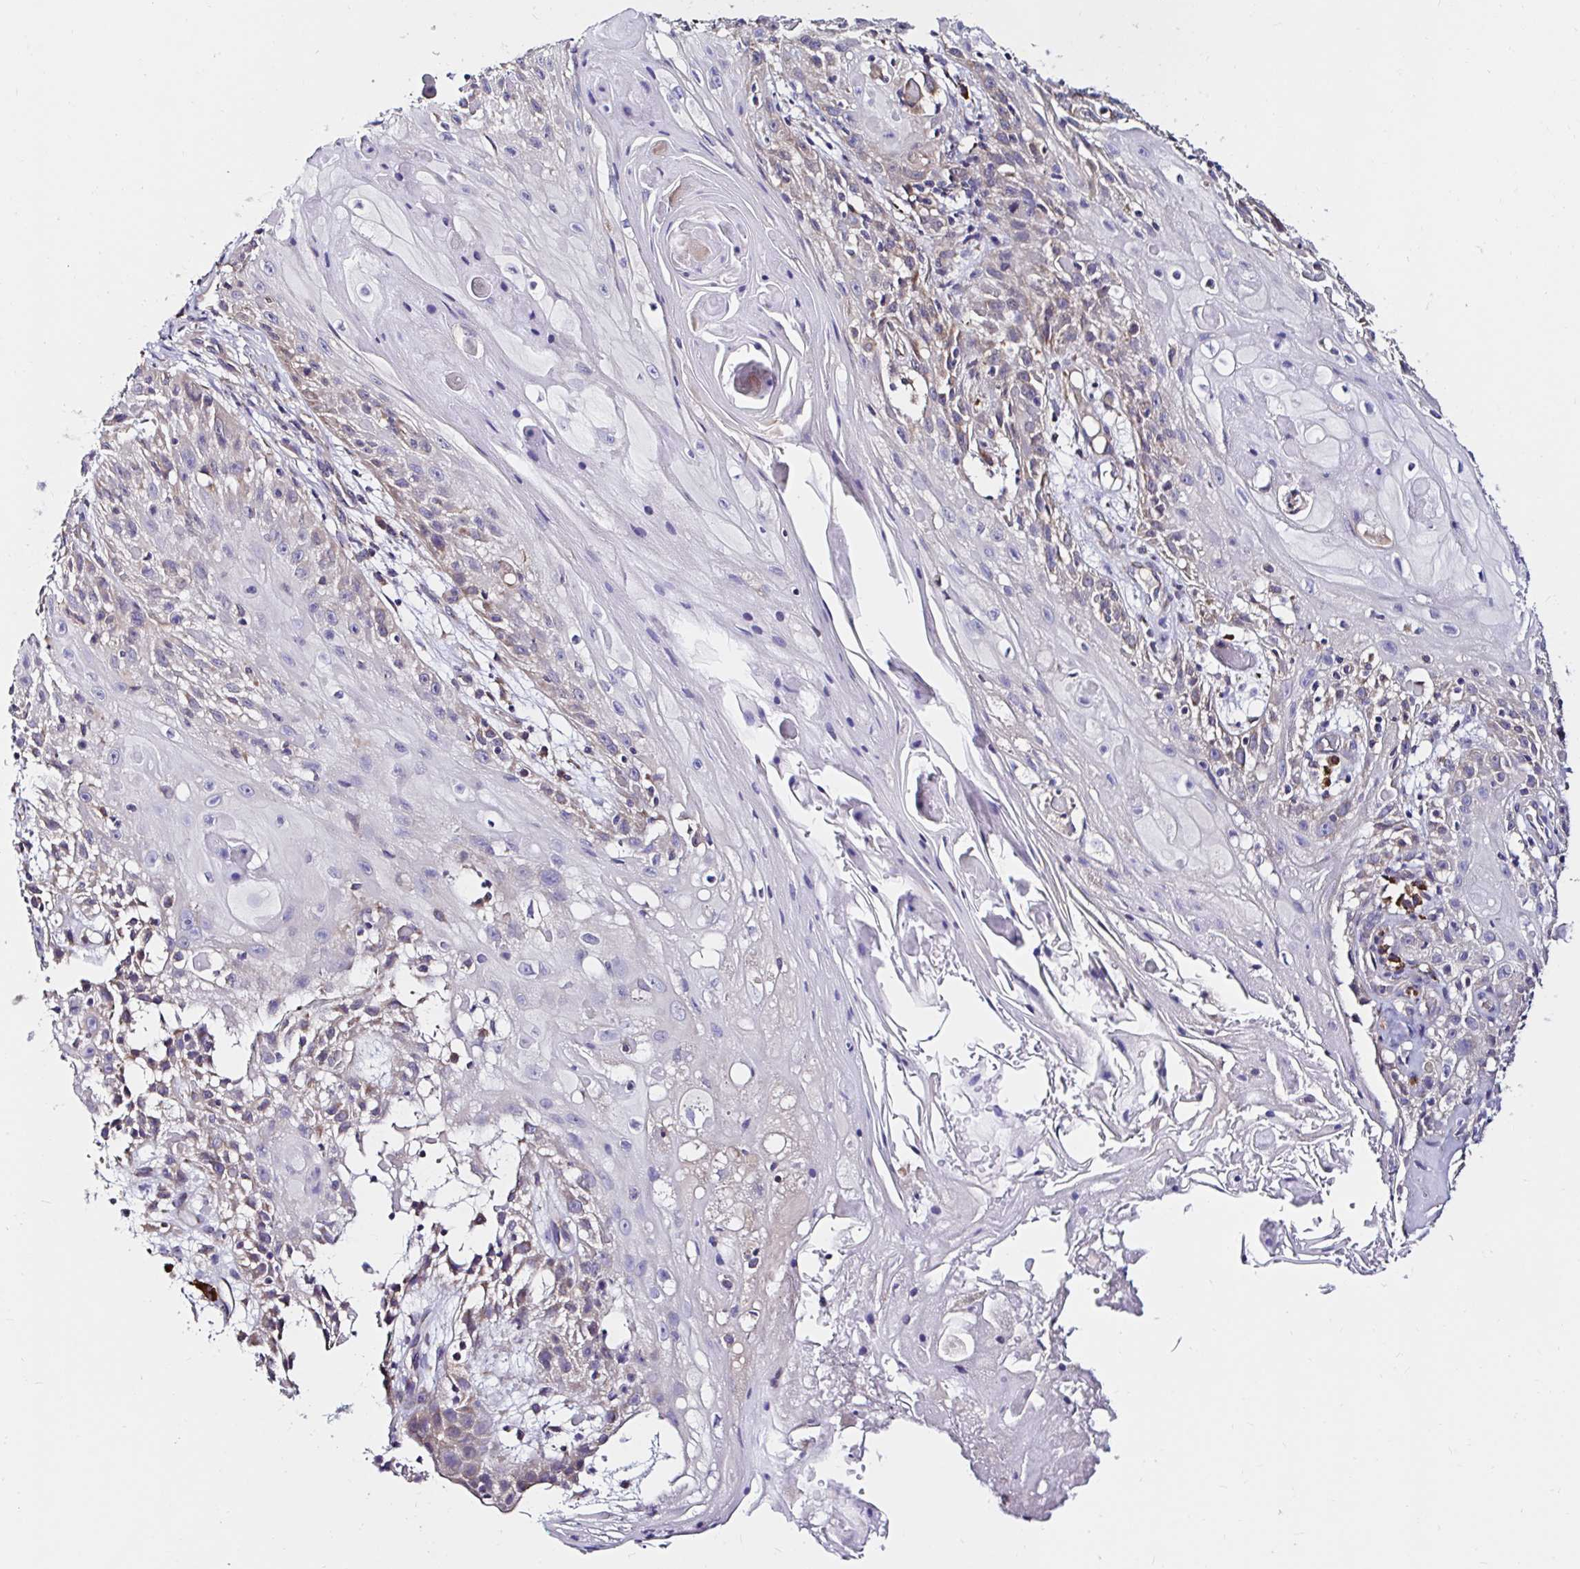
{"staining": {"intensity": "weak", "quantity": "<25%", "location": "cytoplasmic/membranous"}, "tissue": "skin cancer", "cell_type": "Tumor cells", "image_type": "cancer", "snomed": [{"axis": "morphology", "description": "Squamous cell carcinoma, NOS"}, {"axis": "topography", "description": "Skin"}, {"axis": "topography", "description": "Vulva"}], "caption": "IHC of human skin cancer exhibits no expression in tumor cells. (DAB (3,3'-diaminobenzidine) IHC with hematoxylin counter stain).", "gene": "VSIG2", "patient": {"sex": "female", "age": 76}}